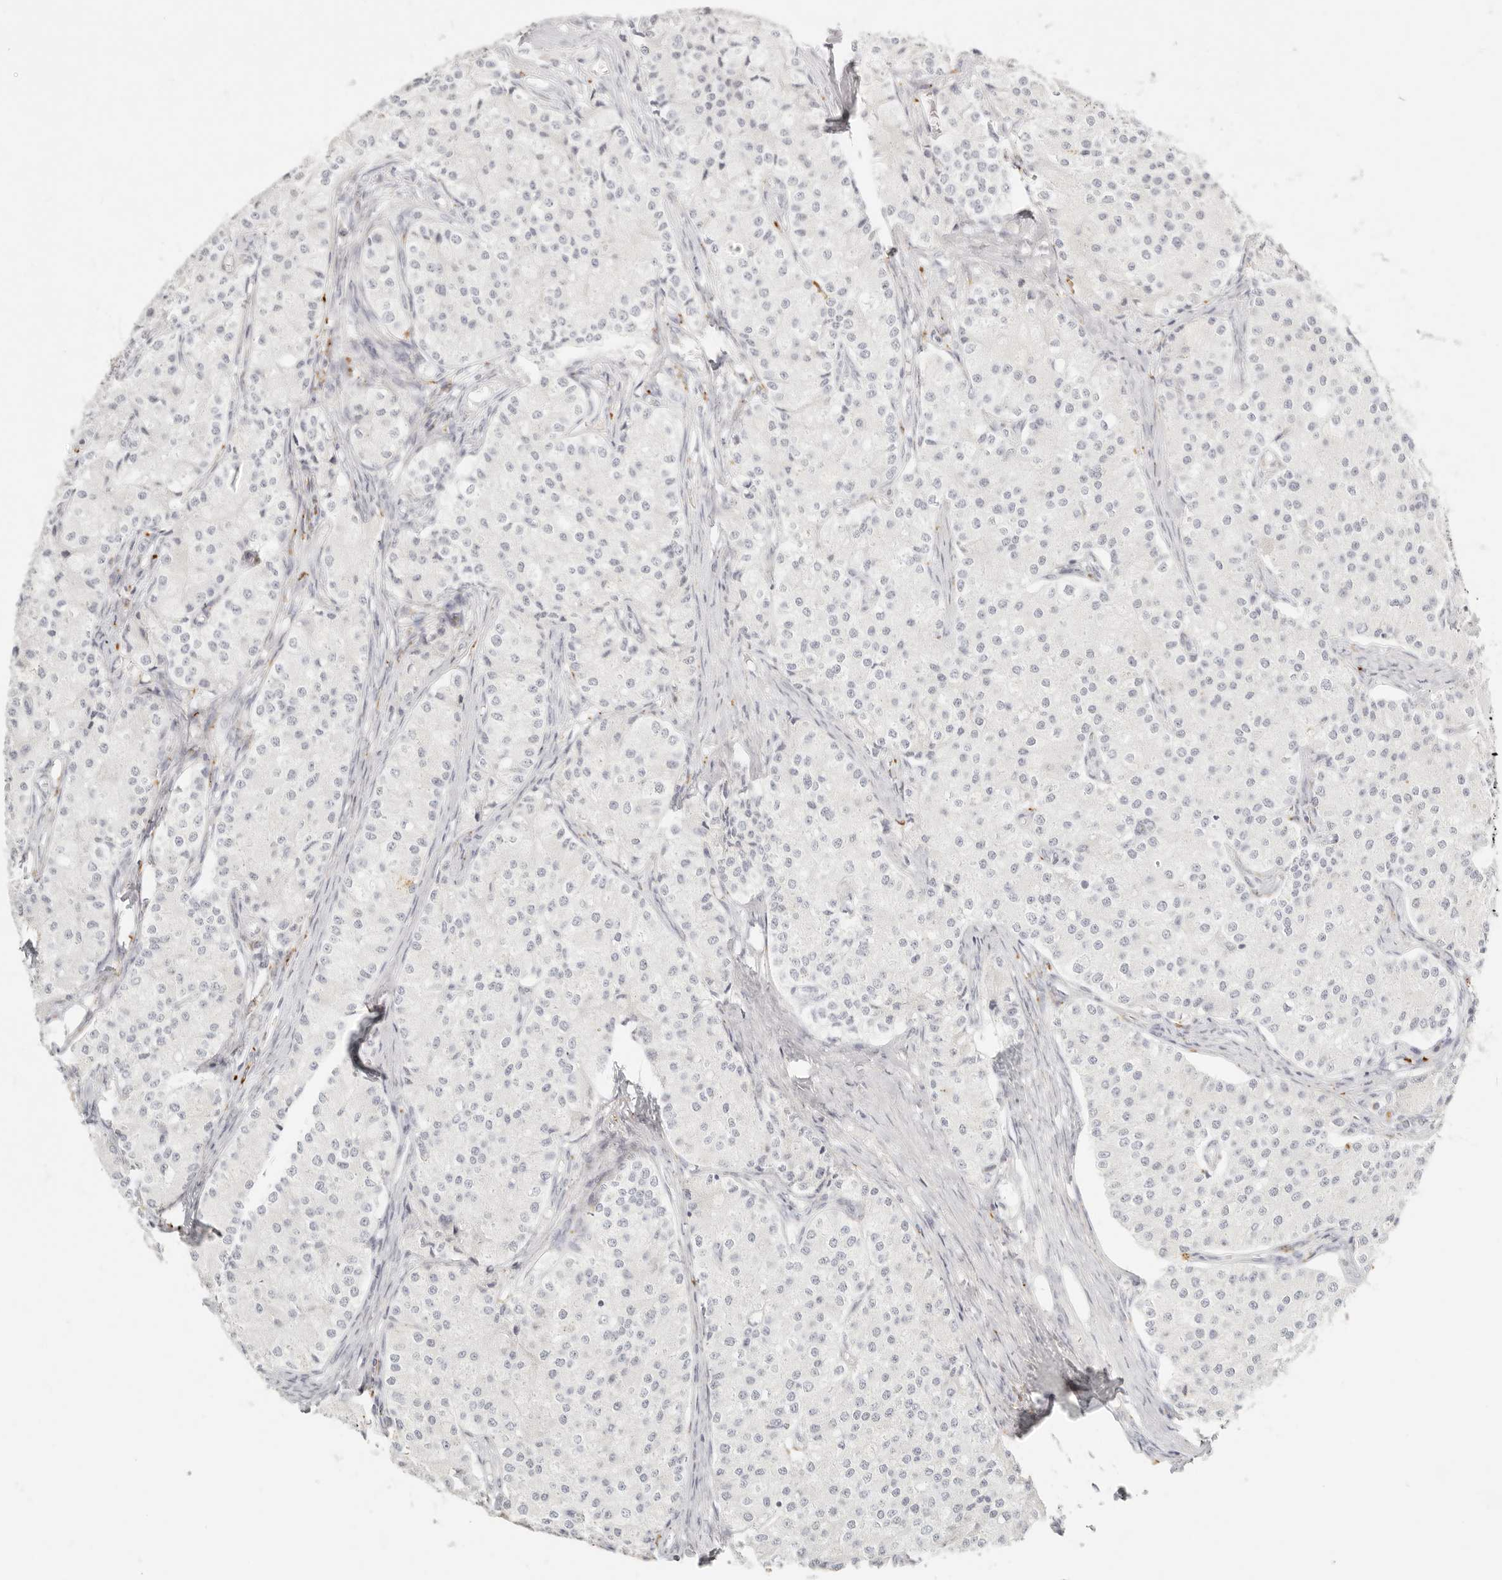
{"staining": {"intensity": "negative", "quantity": "none", "location": "none"}, "tissue": "carcinoid", "cell_type": "Tumor cells", "image_type": "cancer", "snomed": [{"axis": "morphology", "description": "Carcinoid, malignant, NOS"}, {"axis": "topography", "description": "Colon"}], "caption": "Carcinoid was stained to show a protein in brown. There is no significant expression in tumor cells.", "gene": "RNASET2", "patient": {"sex": "female", "age": 52}}